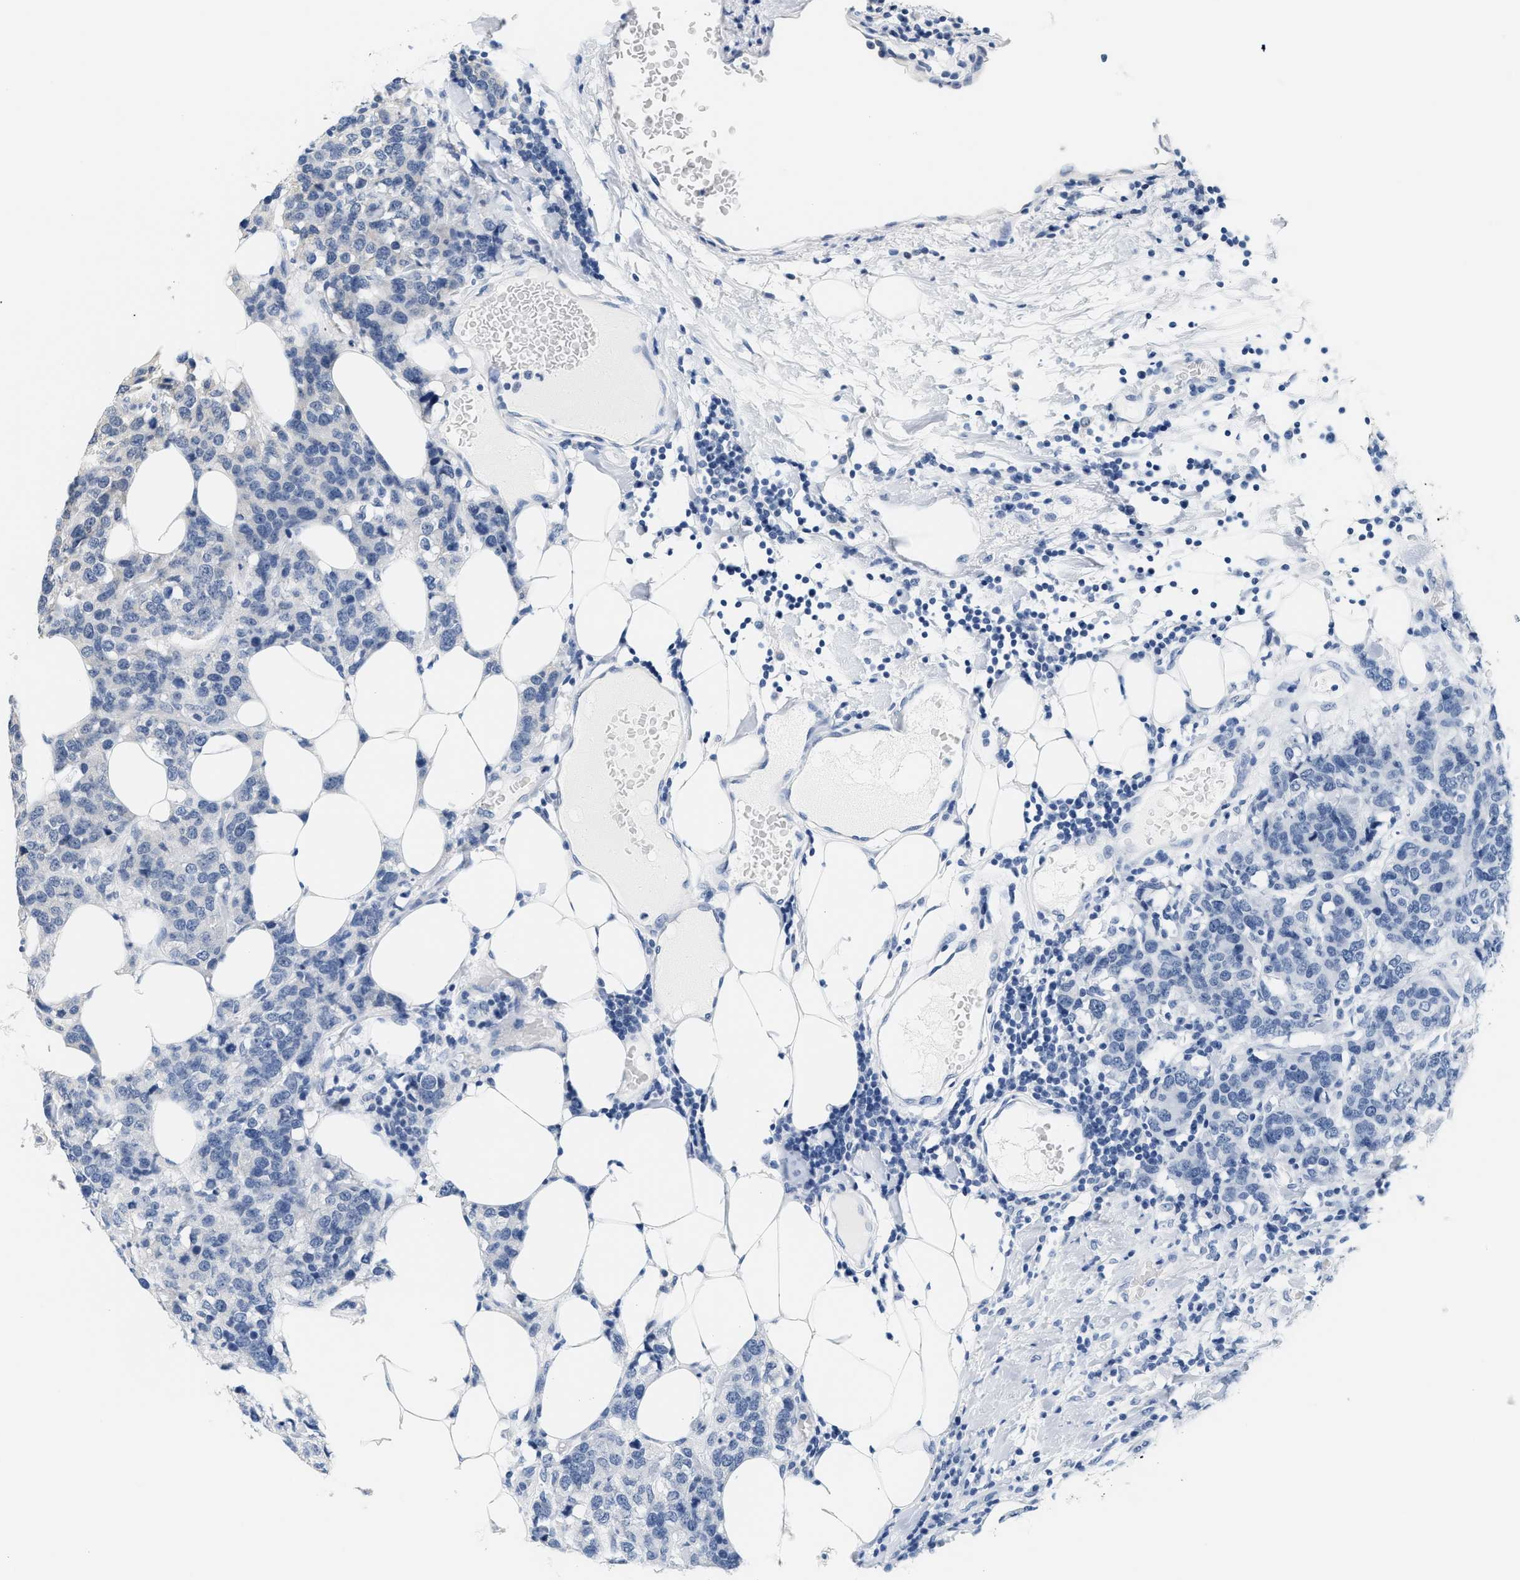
{"staining": {"intensity": "weak", "quantity": "<25%", "location": "cytoplasmic/membranous"}, "tissue": "breast cancer", "cell_type": "Tumor cells", "image_type": "cancer", "snomed": [{"axis": "morphology", "description": "Lobular carcinoma"}, {"axis": "topography", "description": "Breast"}], "caption": "This micrograph is of breast cancer (lobular carcinoma) stained with IHC to label a protein in brown with the nuclei are counter-stained blue. There is no positivity in tumor cells. (DAB (3,3'-diaminobenzidine) immunohistochemistry (IHC) with hematoxylin counter stain).", "gene": "GIGYF1", "patient": {"sex": "female", "age": 59}}